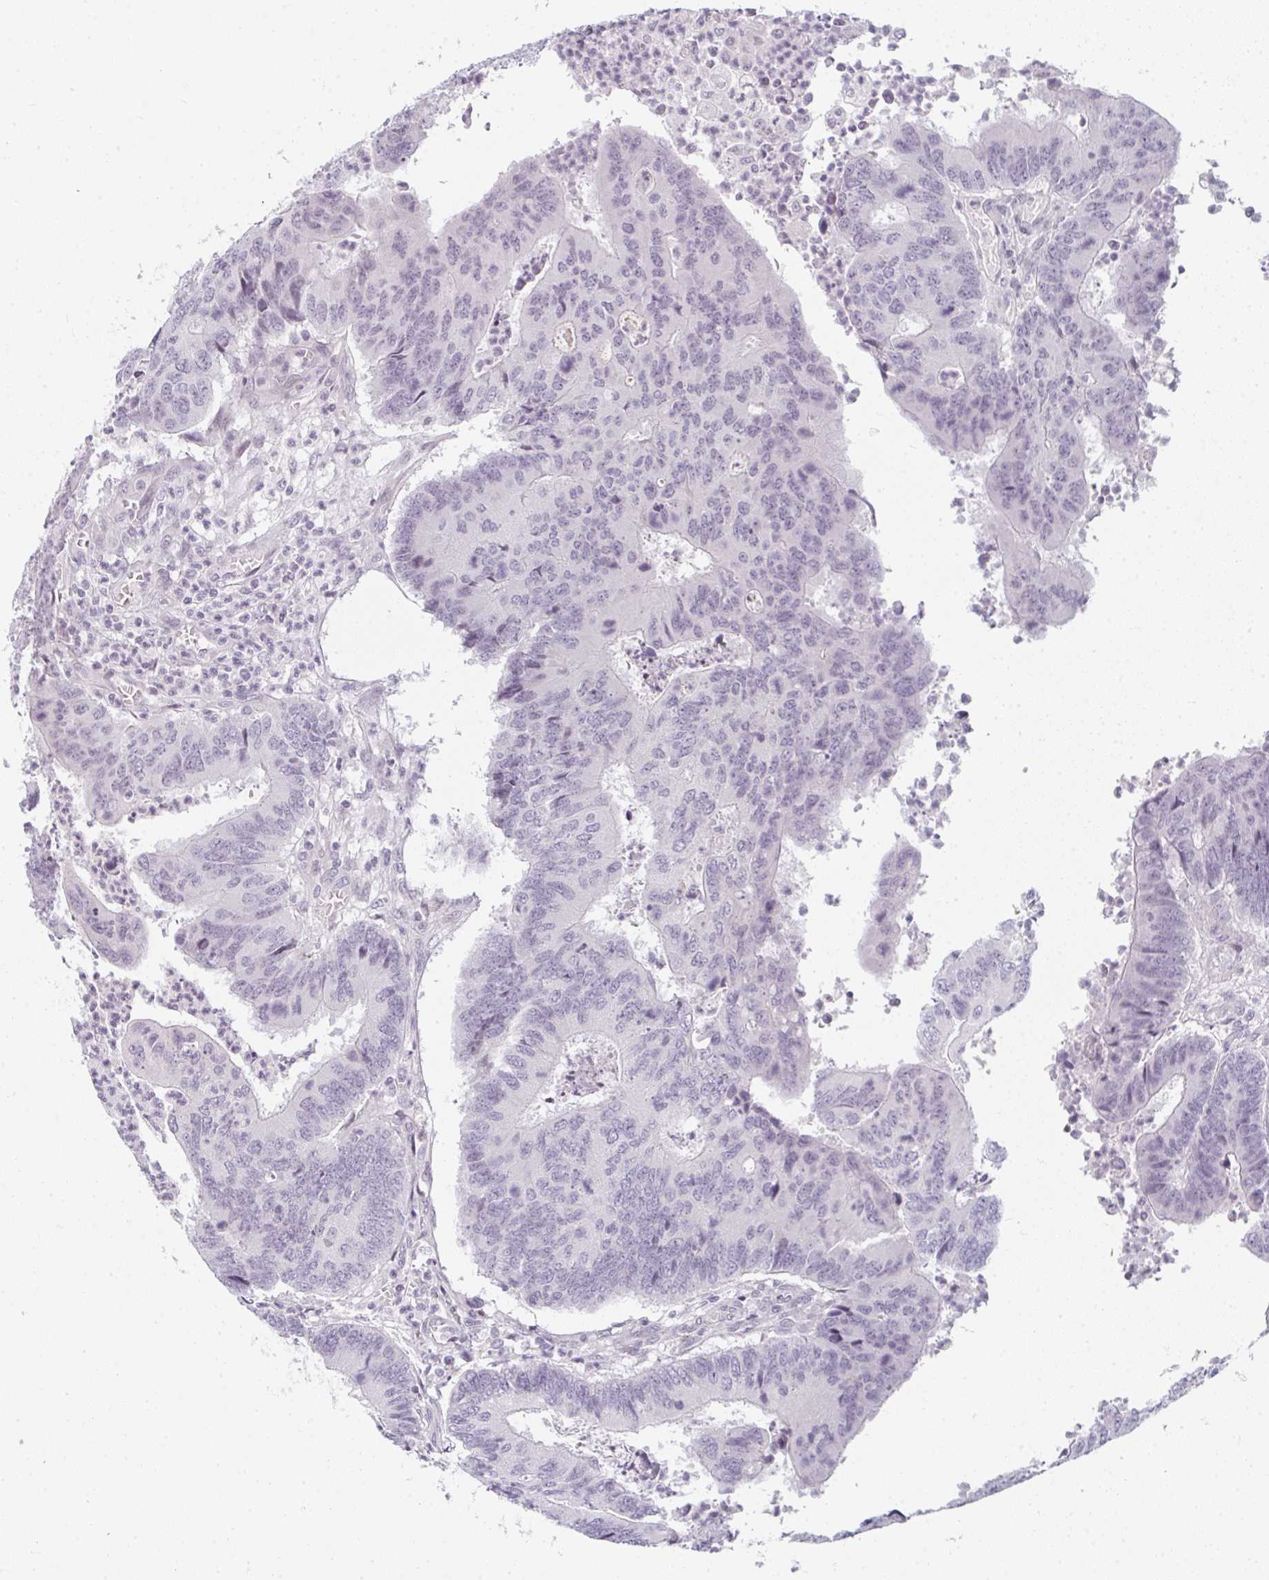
{"staining": {"intensity": "negative", "quantity": "none", "location": "none"}, "tissue": "colorectal cancer", "cell_type": "Tumor cells", "image_type": "cancer", "snomed": [{"axis": "morphology", "description": "Adenocarcinoma, NOS"}, {"axis": "topography", "description": "Colon"}], "caption": "A micrograph of human colorectal cancer (adenocarcinoma) is negative for staining in tumor cells. (DAB (3,3'-diaminobenzidine) IHC, high magnification).", "gene": "RBBP6", "patient": {"sex": "female", "age": 67}}